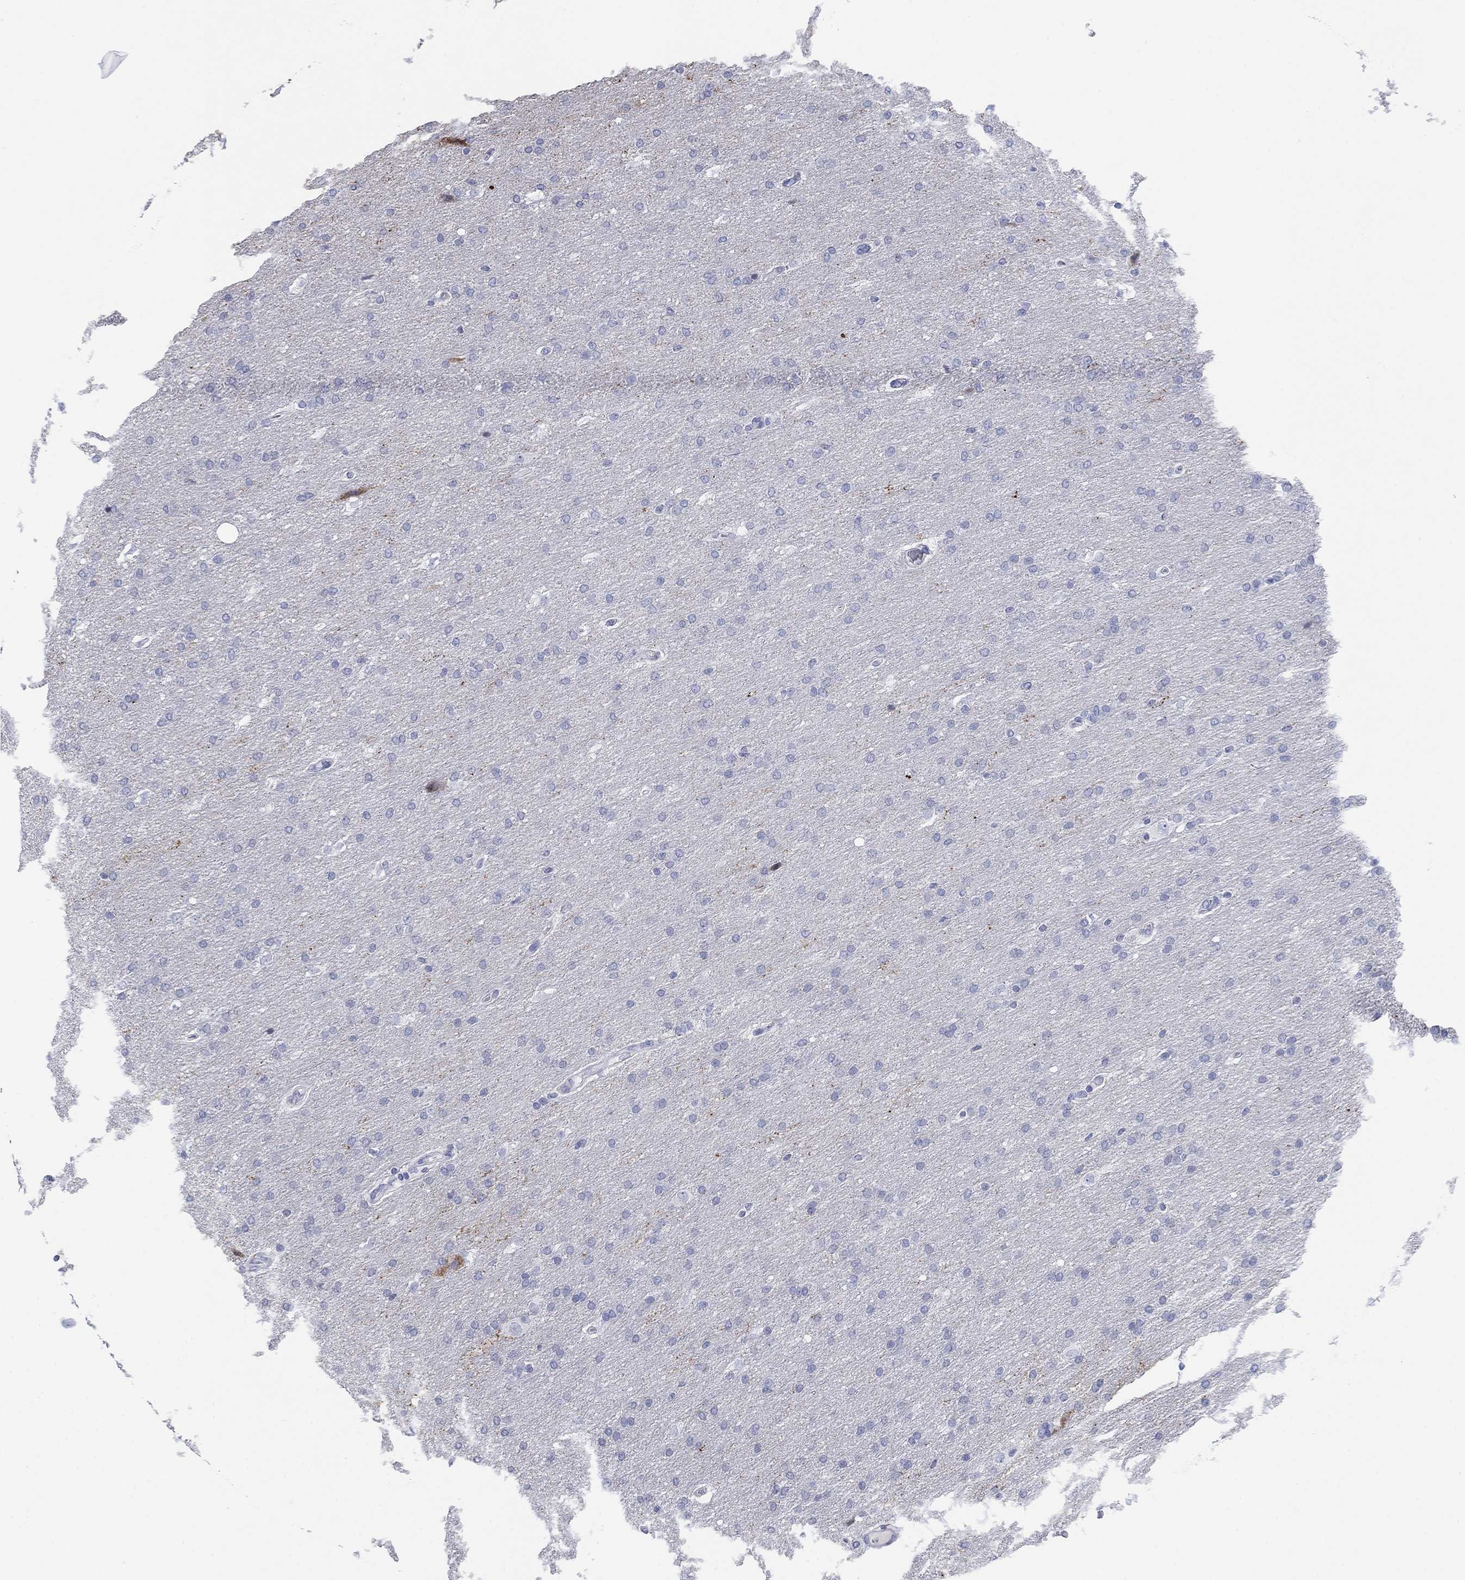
{"staining": {"intensity": "negative", "quantity": "none", "location": "none"}, "tissue": "glioma", "cell_type": "Tumor cells", "image_type": "cancer", "snomed": [{"axis": "morphology", "description": "Glioma, malignant, Low grade"}, {"axis": "topography", "description": "Brain"}], "caption": "A photomicrograph of human glioma is negative for staining in tumor cells. (DAB immunohistochemistry (IHC), high magnification).", "gene": "PDYN", "patient": {"sex": "female", "age": 37}}